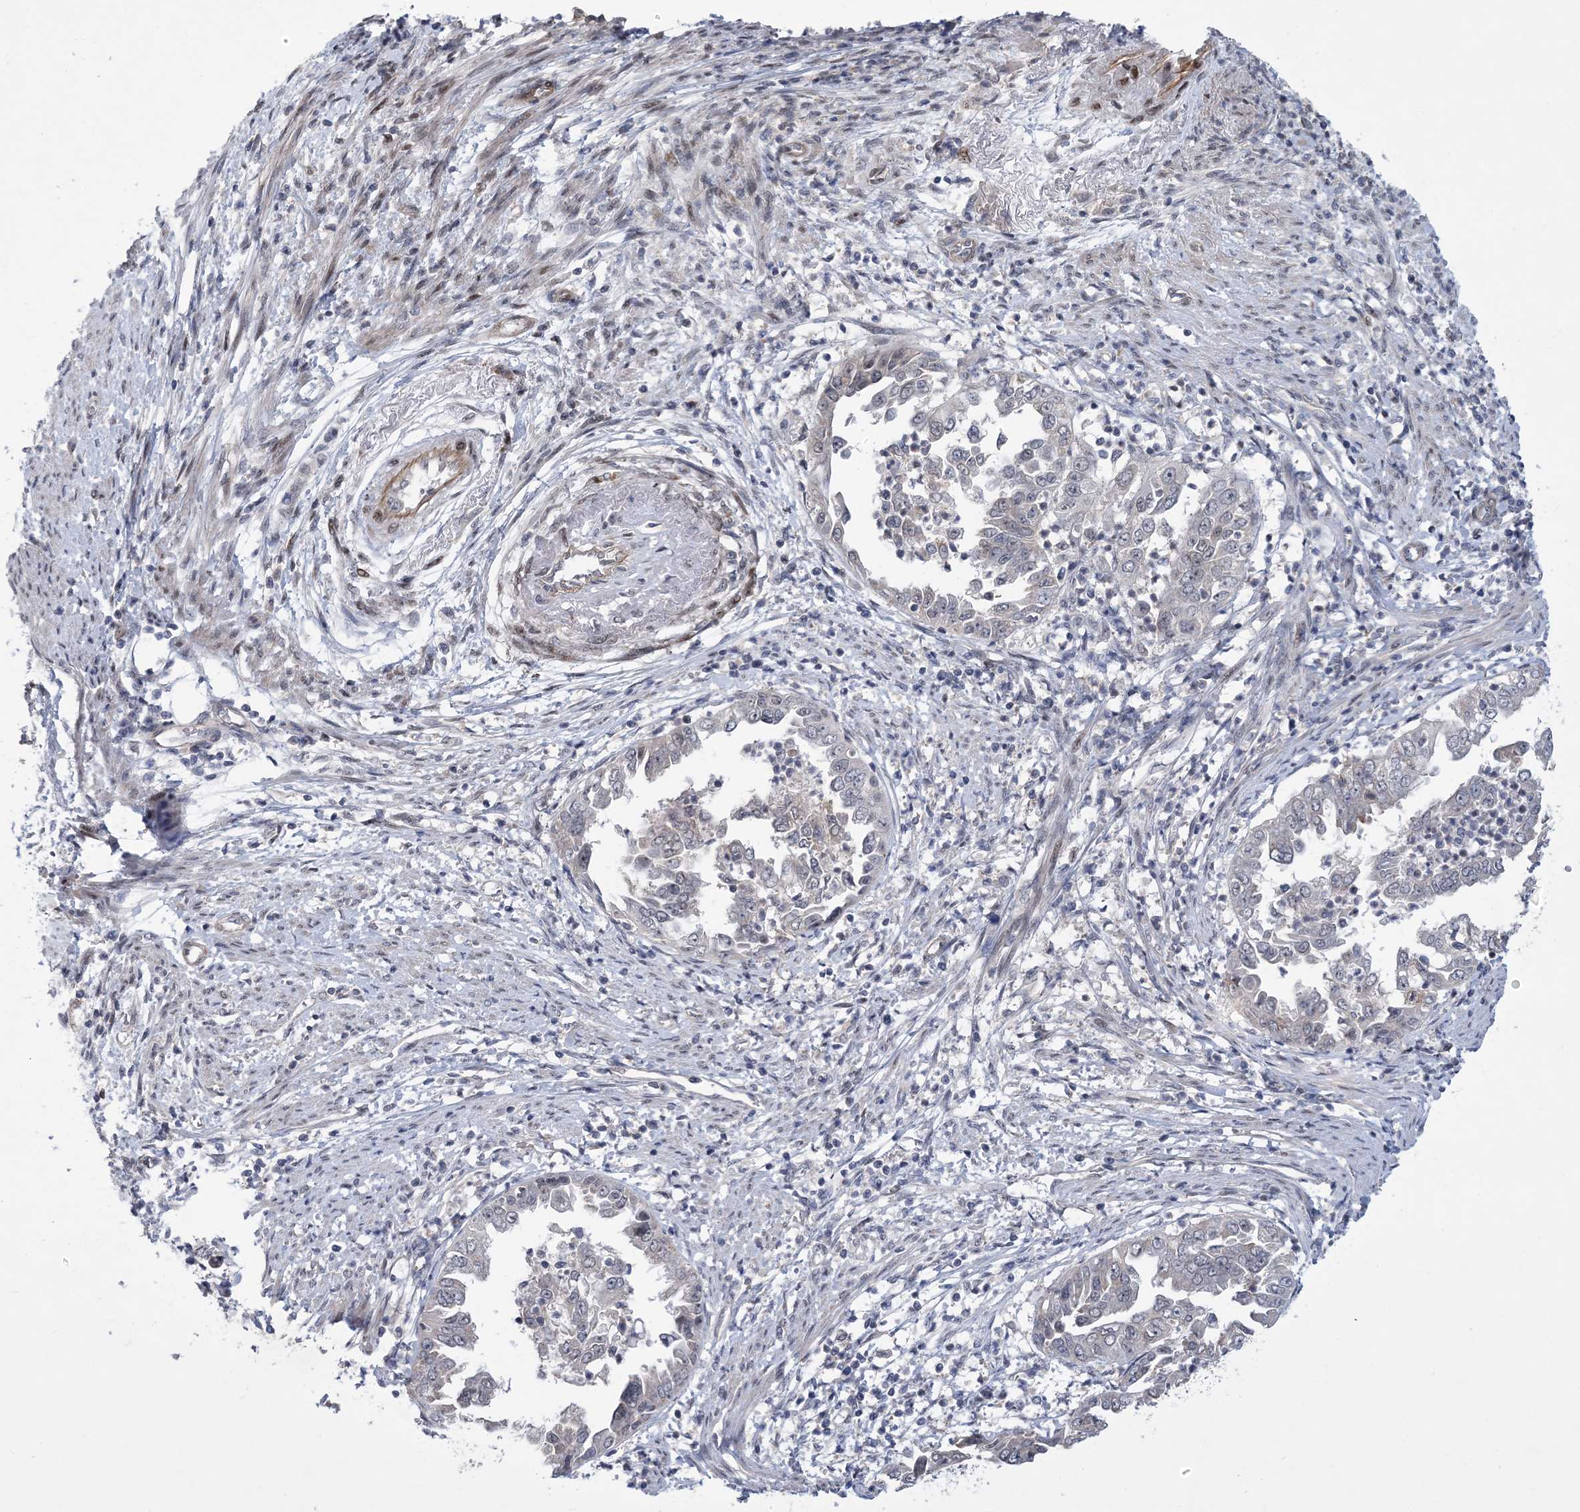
{"staining": {"intensity": "negative", "quantity": "none", "location": "none"}, "tissue": "endometrial cancer", "cell_type": "Tumor cells", "image_type": "cancer", "snomed": [{"axis": "morphology", "description": "Adenocarcinoma, NOS"}, {"axis": "topography", "description": "Endometrium"}], "caption": "The micrograph displays no staining of tumor cells in endometrial cancer. (DAB immunohistochemistry (IHC) with hematoxylin counter stain).", "gene": "HOMEZ", "patient": {"sex": "female", "age": 85}}